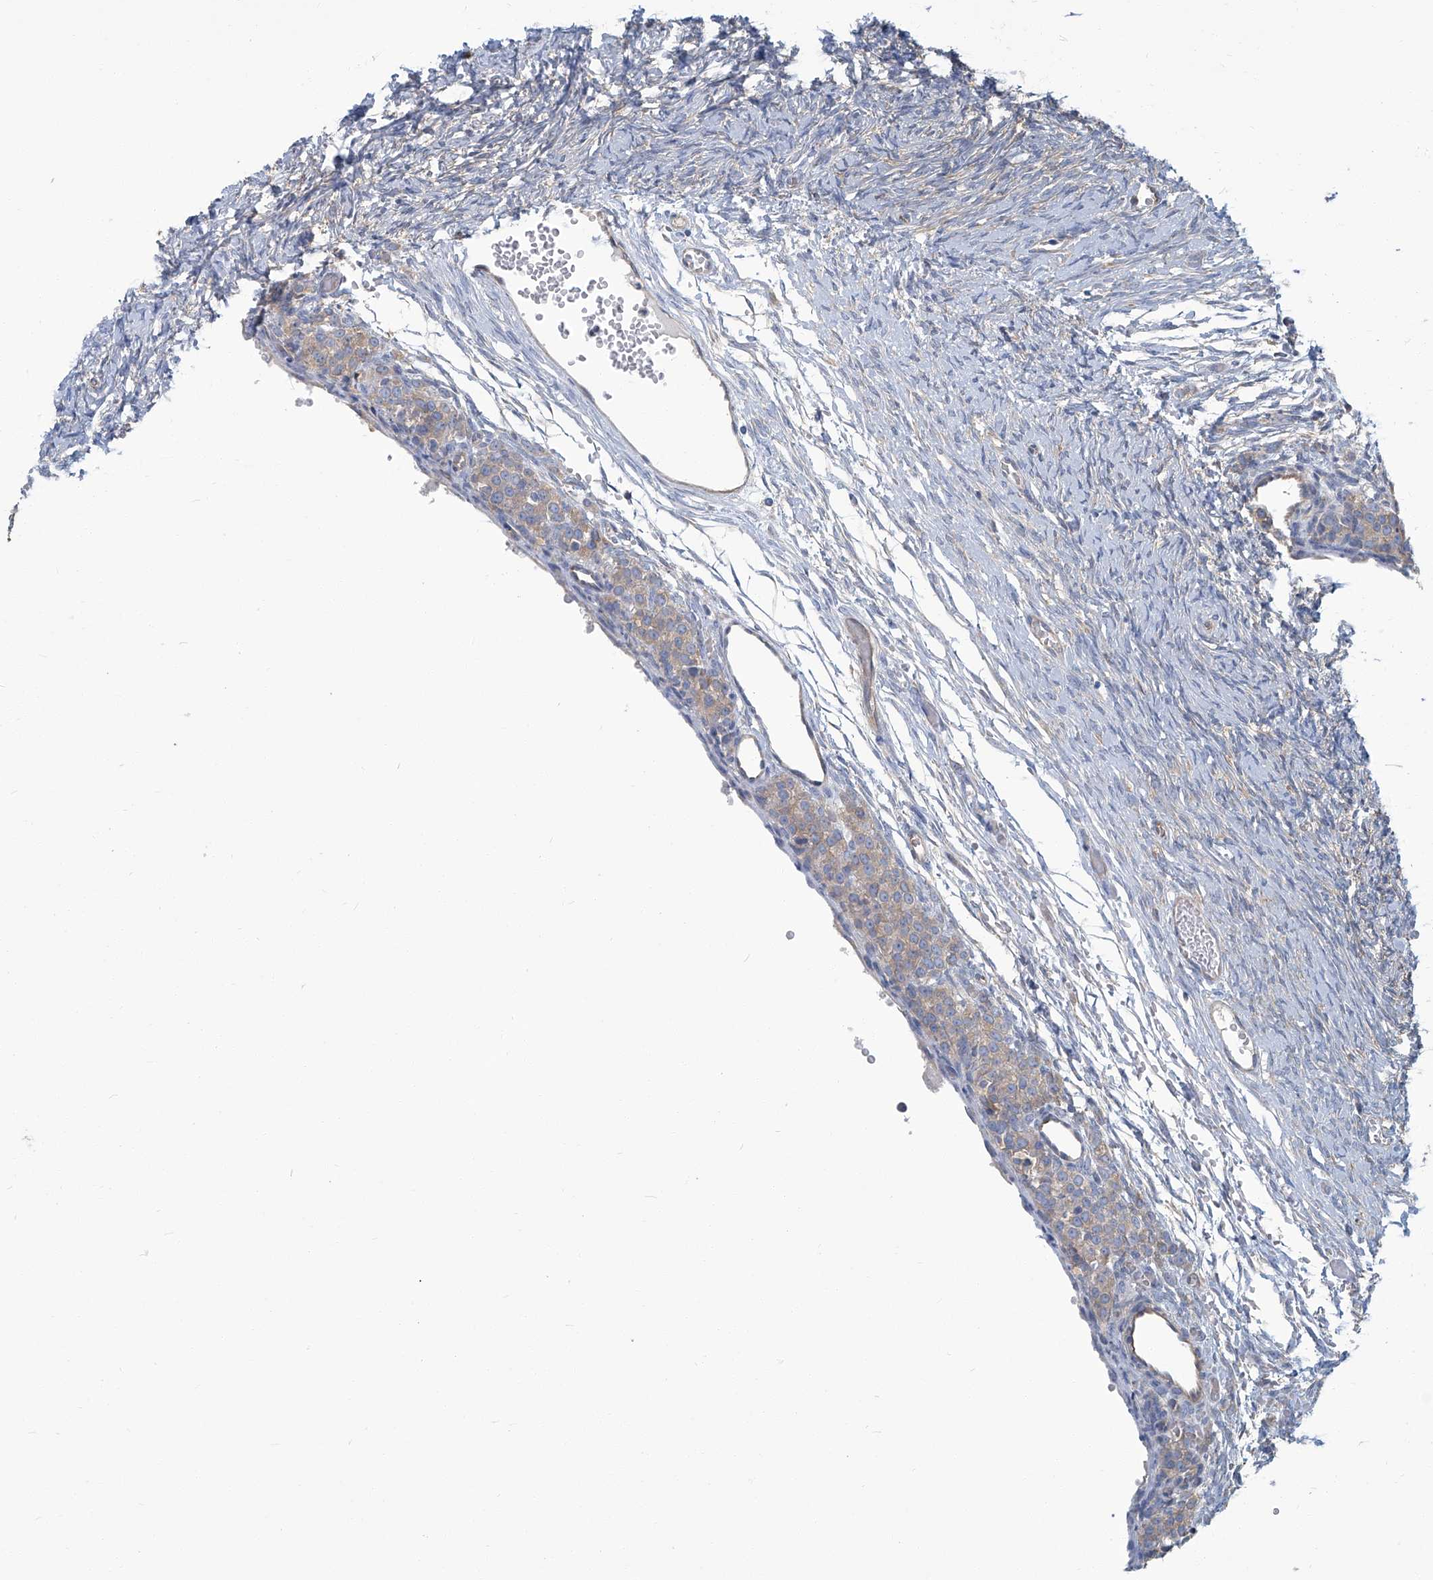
{"staining": {"intensity": "negative", "quantity": "none", "location": "none"}, "tissue": "ovary", "cell_type": "Ovarian stroma cells", "image_type": "normal", "snomed": [{"axis": "morphology", "description": "Adenocarcinoma, NOS"}, {"axis": "topography", "description": "Endometrium"}], "caption": "This micrograph is of unremarkable ovary stained with immunohistochemistry to label a protein in brown with the nuclei are counter-stained blue. There is no expression in ovarian stroma cells.", "gene": "PFKL", "patient": {"sex": "female", "age": 32}}